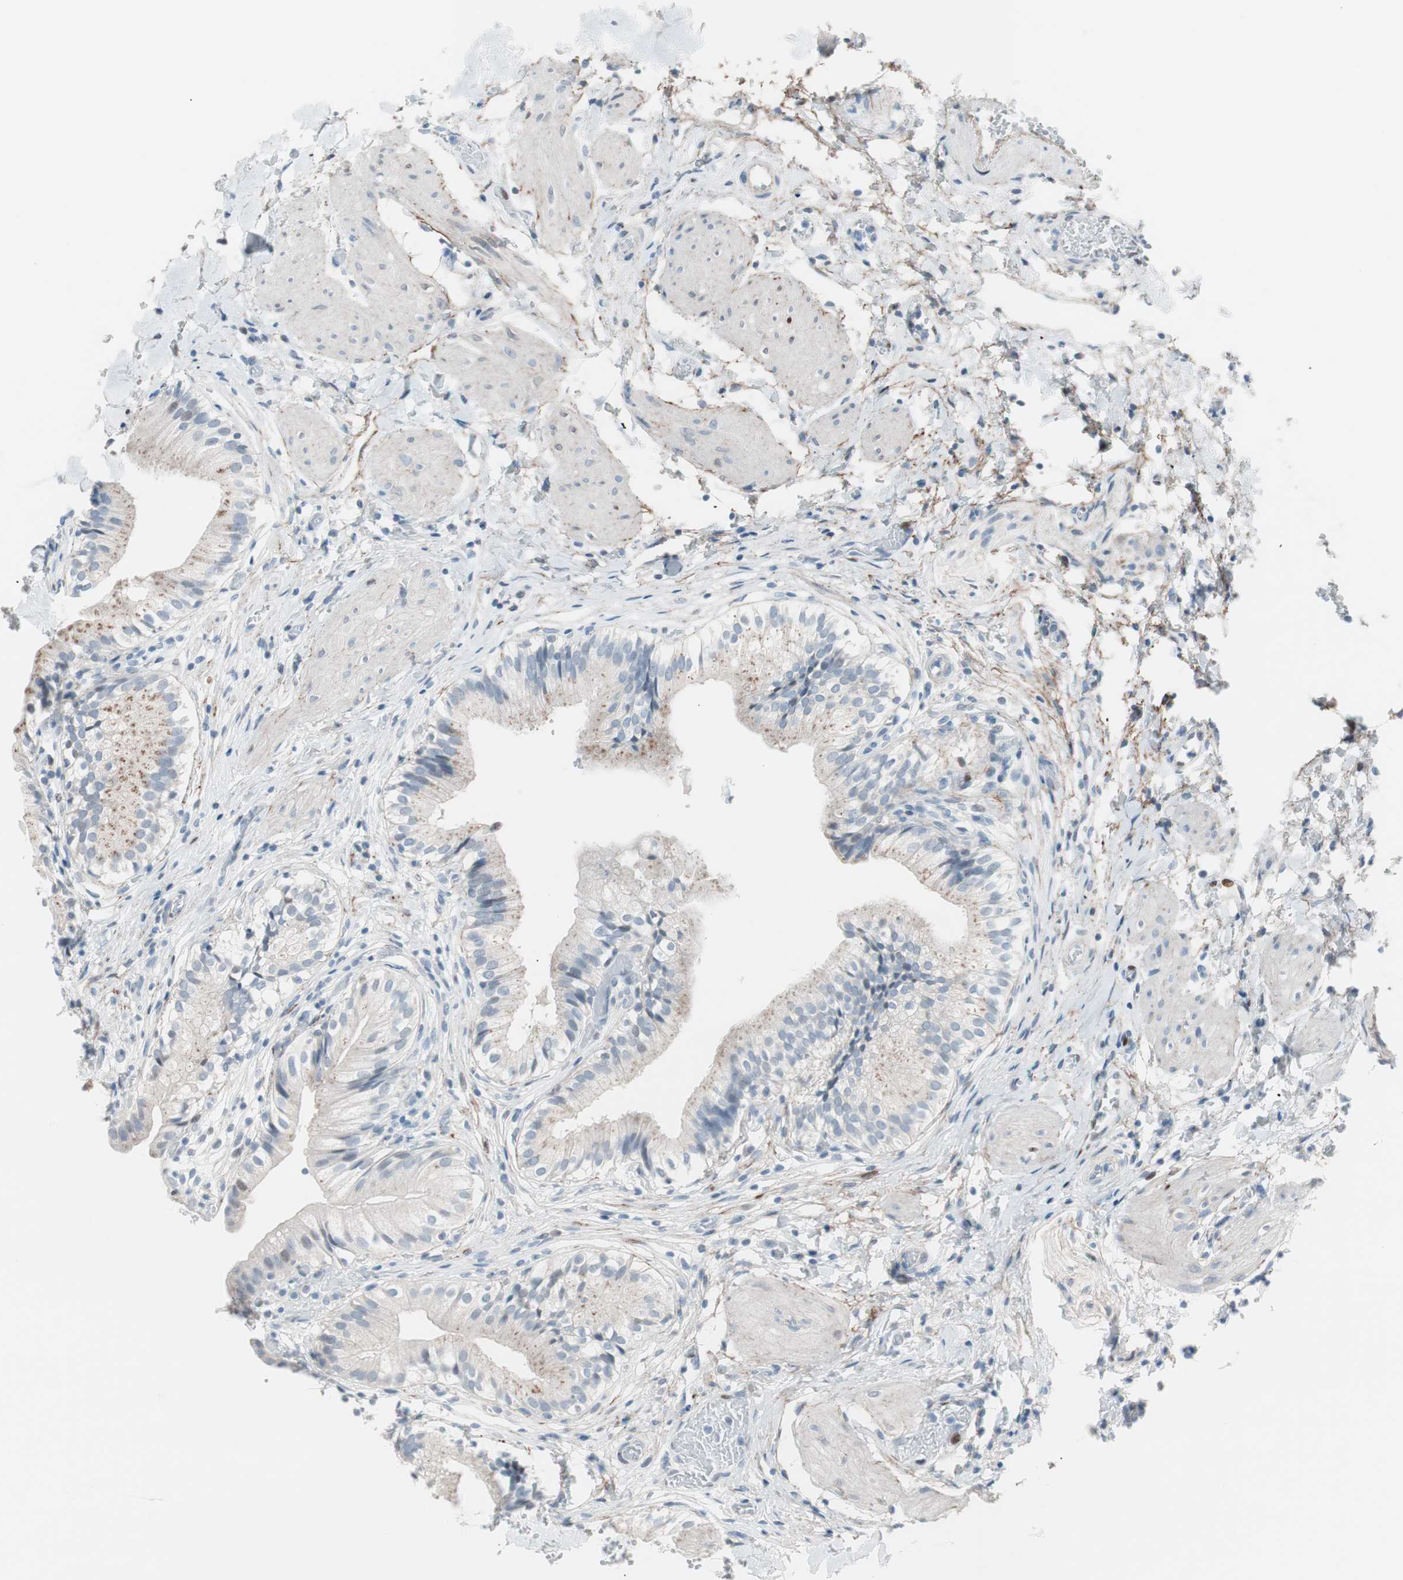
{"staining": {"intensity": "negative", "quantity": "none", "location": "none"}, "tissue": "gallbladder", "cell_type": "Glandular cells", "image_type": "normal", "snomed": [{"axis": "morphology", "description": "Normal tissue, NOS"}, {"axis": "topography", "description": "Gallbladder"}], "caption": "Gallbladder stained for a protein using immunohistochemistry (IHC) shows no expression glandular cells.", "gene": "FOSL1", "patient": {"sex": "male", "age": 65}}